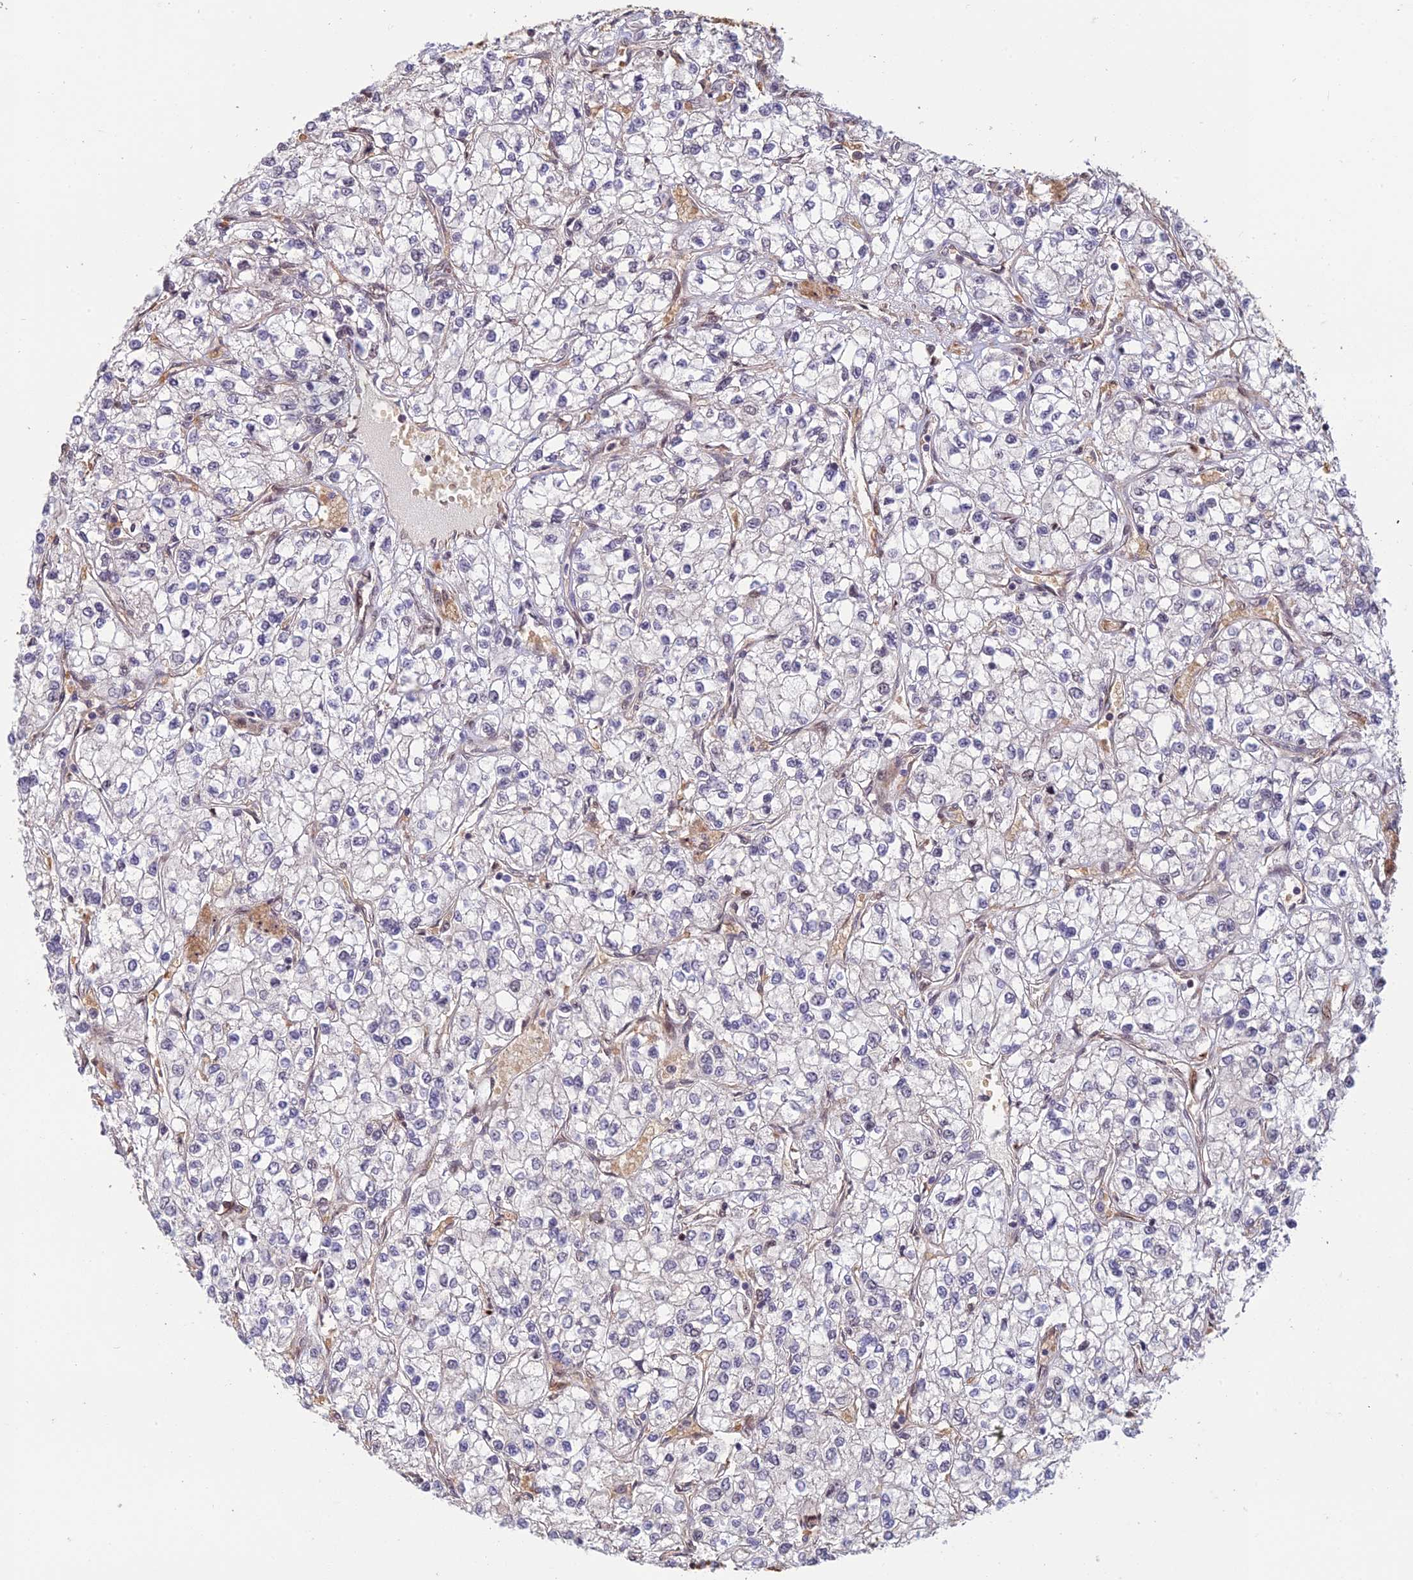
{"staining": {"intensity": "negative", "quantity": "none", "location": "none"}, "tissue": "renal cancer", "cell_type": "Tumor cells", "image_type": "cancer", "snomed": [{"axis": "morphology", "description": "Adenocarcinoma, NOS"}, {"axis": "topography", "description": "Kidney"}], "caption": "An IHC image of renal cancer (adenocarcinoma) is shown. There is no staining in tumor cells of renal cancer (adenocarcinoma).", "gene": "UFSP2", "patient": {"sex": "male", "age": 80}}